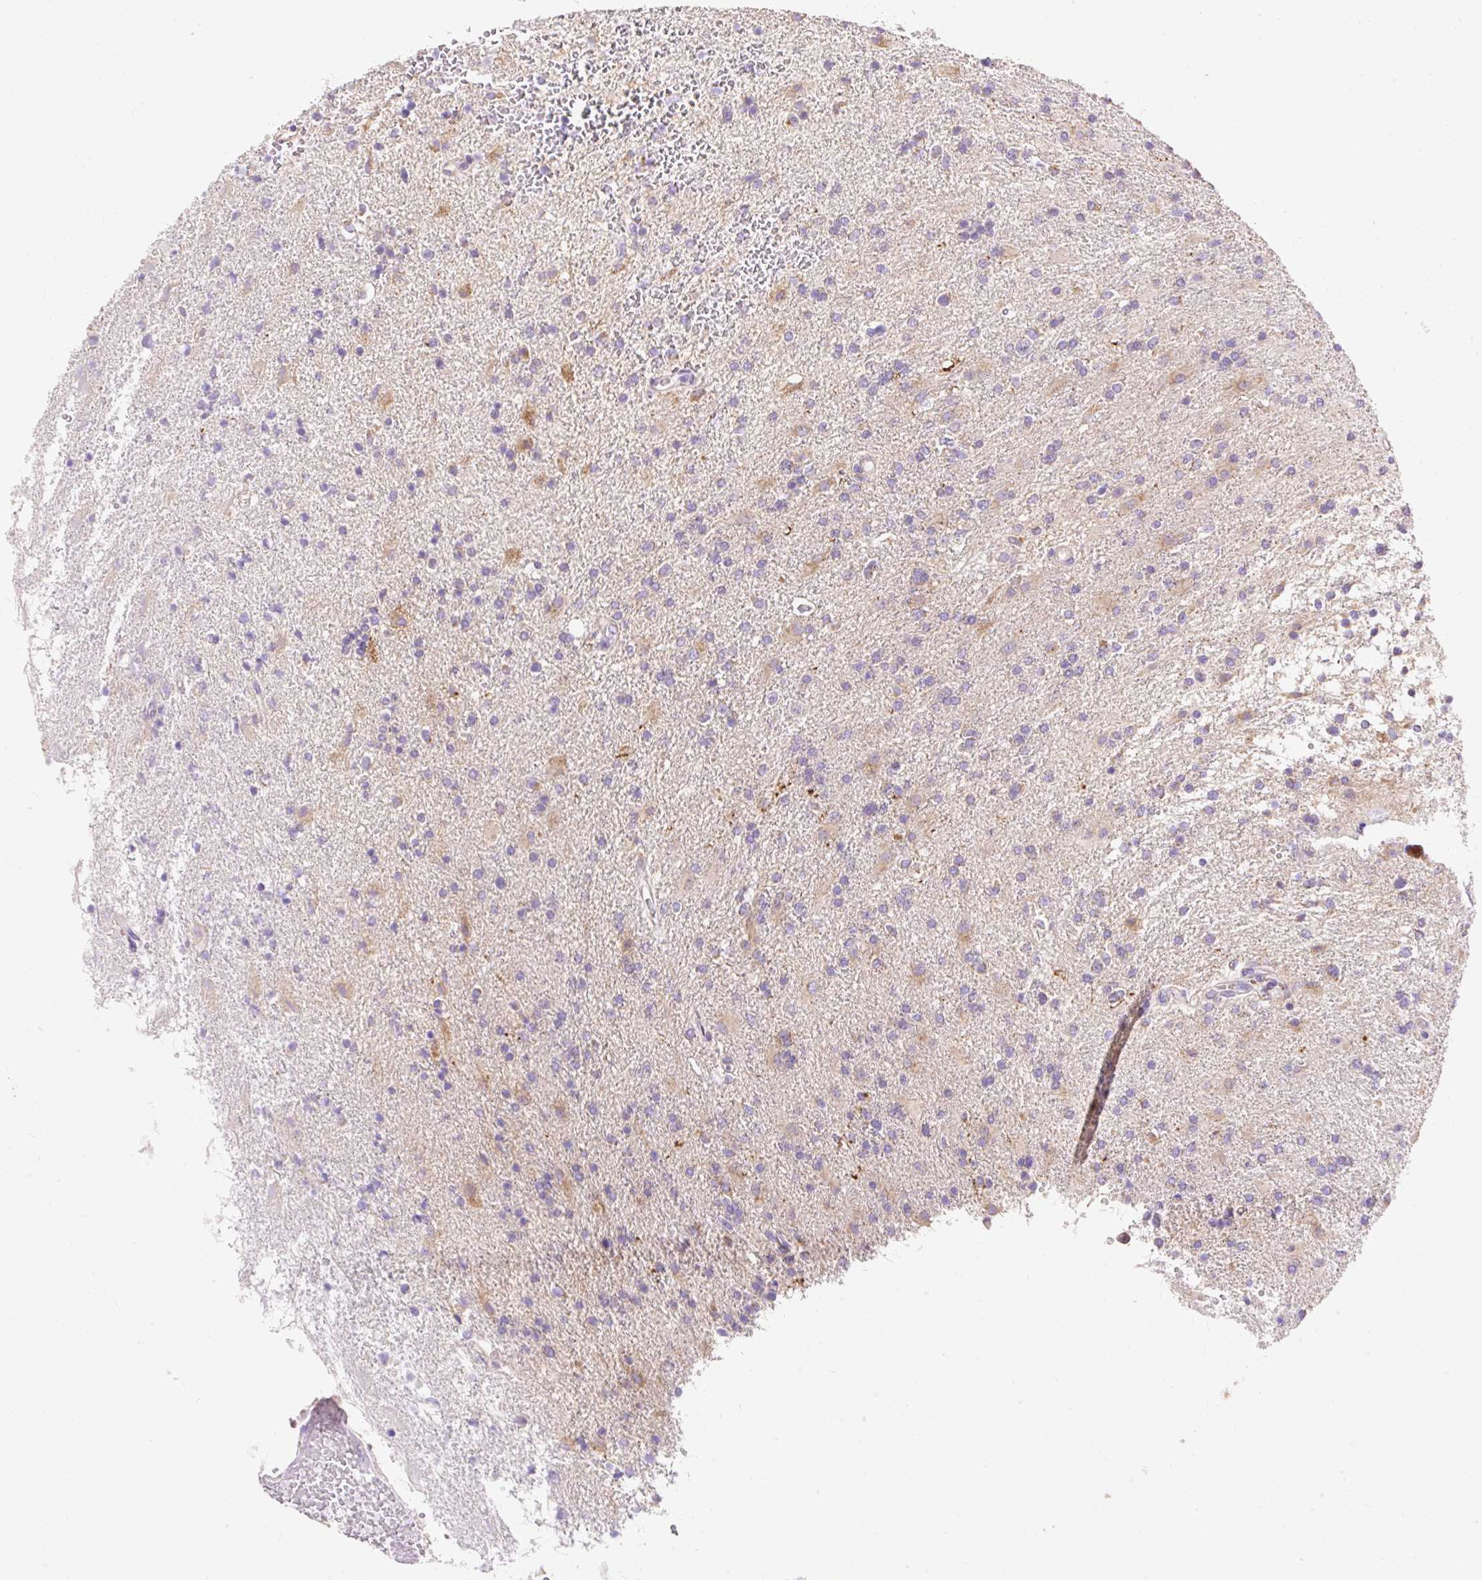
{"staining": {"intensity": "weak", "quantity": "<25%", "location": "cytoplasmic/membranous"}, "tissue": "glioma", "cell_type": "Tumor cells", "image_type": "cancer", "snomed": [{"axis": "morphology", "description": "Glioma, malignant, High grade"}, {"axis": "topography", "description": "Brain"}], "caption": "This is a image of immunohistochemistry staining of malignant glioma (high-grade), which shows no staining in tumor cells.", "gene": "PMAIP1", "patient": {"sex": "male", "age": 56}}